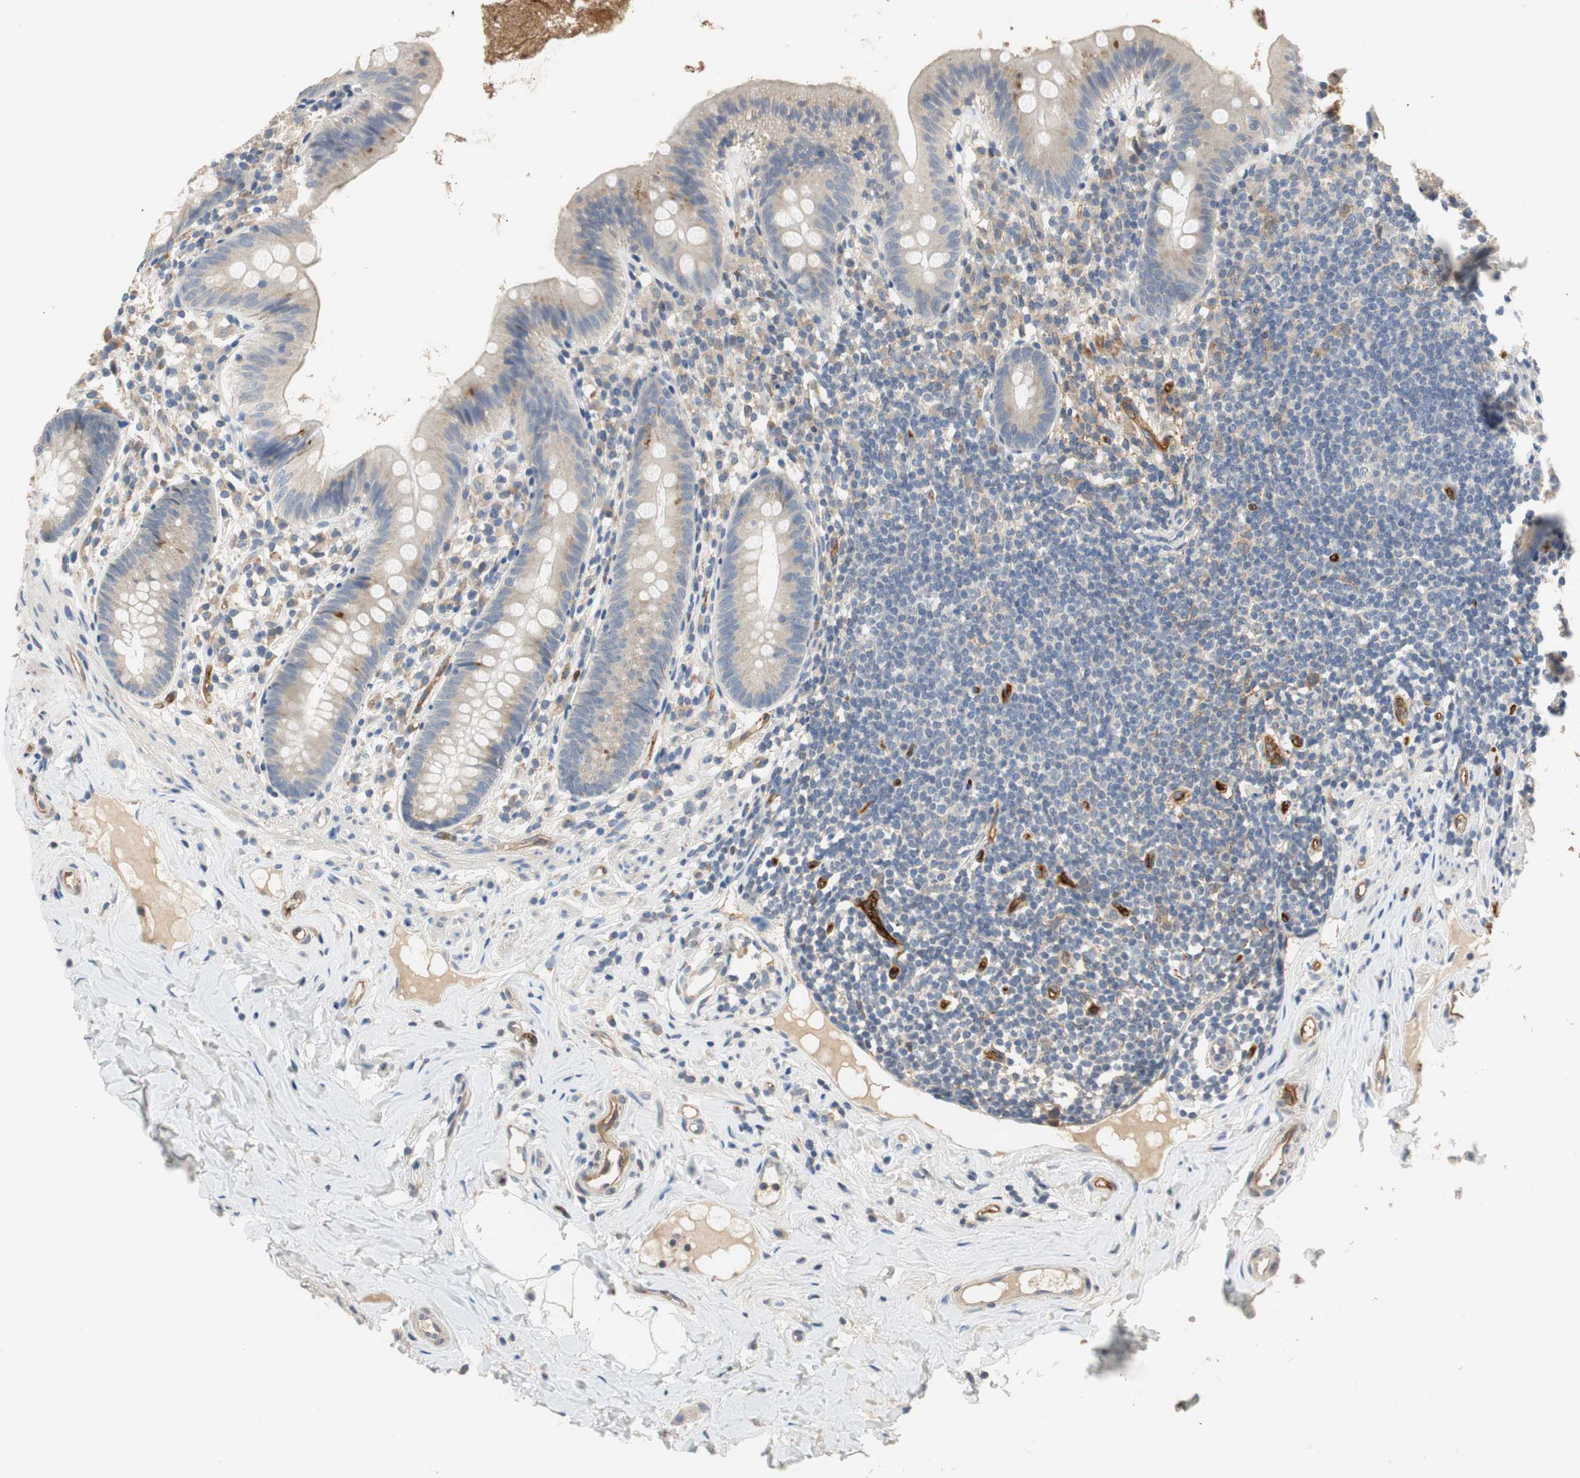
{"staining": {"intensity": "weak", "quantity": "25%-75%", "location": "cytoplasmic/membranous"}, "tissue": "appendix", "cell_type": "Glandular cells", "image_type": "normal", "snomed": [{"axis": "morphology", "description": "Normal tissue, NOS"}, {"axis": "topography", "description": "Appendix"}], "caption": "This is a histology image of immunohistochemistry (IHC) staining of normal appendix, which shows weak staining in the cytoplasmic/membranous of glandular cells.", "gene": "ALPL", "patient": {"sex": "male", "age": 52}}